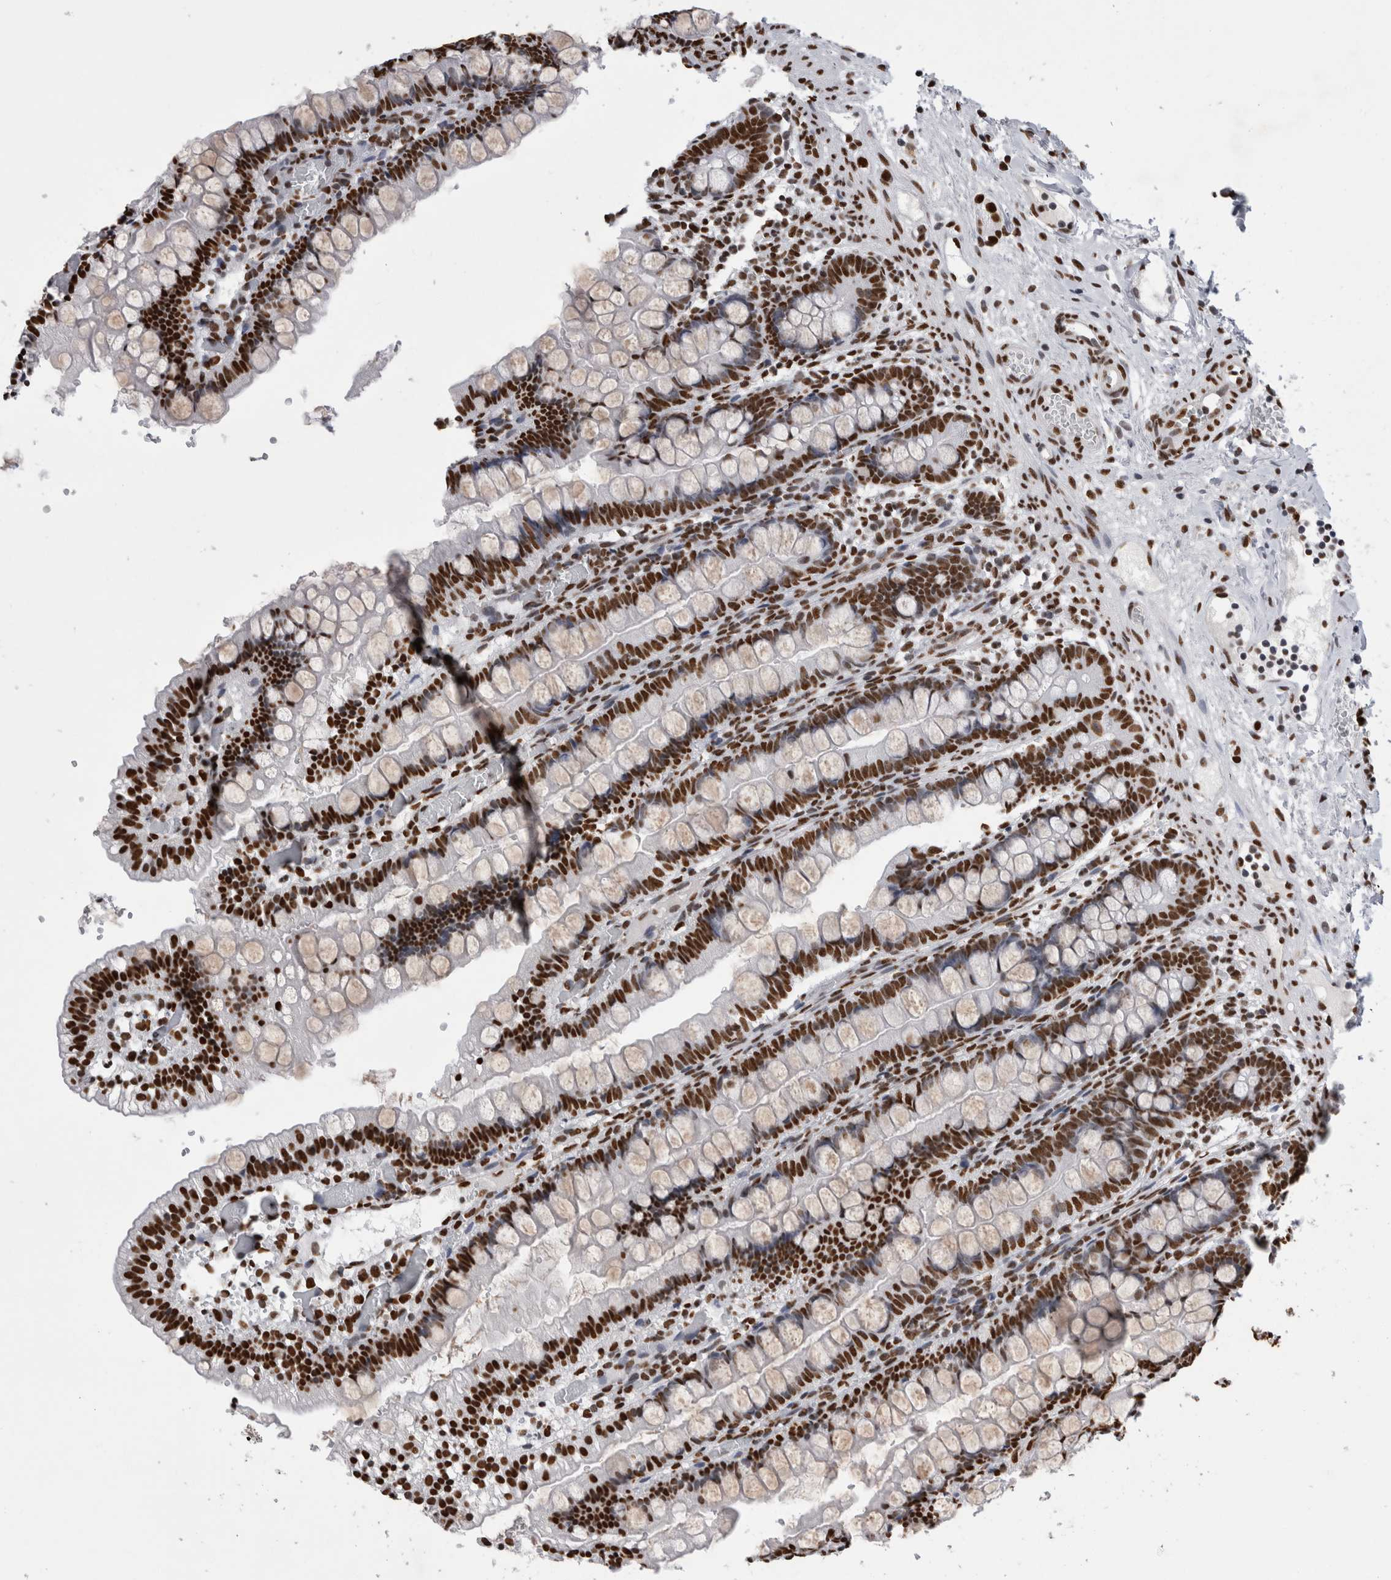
{"staining": {"intensity": "strong", "quantity": ">75%", "location": "nuclear"}, "tissue": "small intestine", "cell_type": "Glandular cells", "image_type": "normal", "snomed": [{"axis": "morphology", "description": "Normal tissue, NOS"}, {"axis": "morphology", "description": "Developmental malformation"}, {"axis": "topography", "description": "Small intestine"}], "caption": "Protein staining by IHC reveals strong nuclear expression in about >75% of glandular cells in normal small intestine.", "gene": "ALPK3", "patient": {"sex": "male"}}